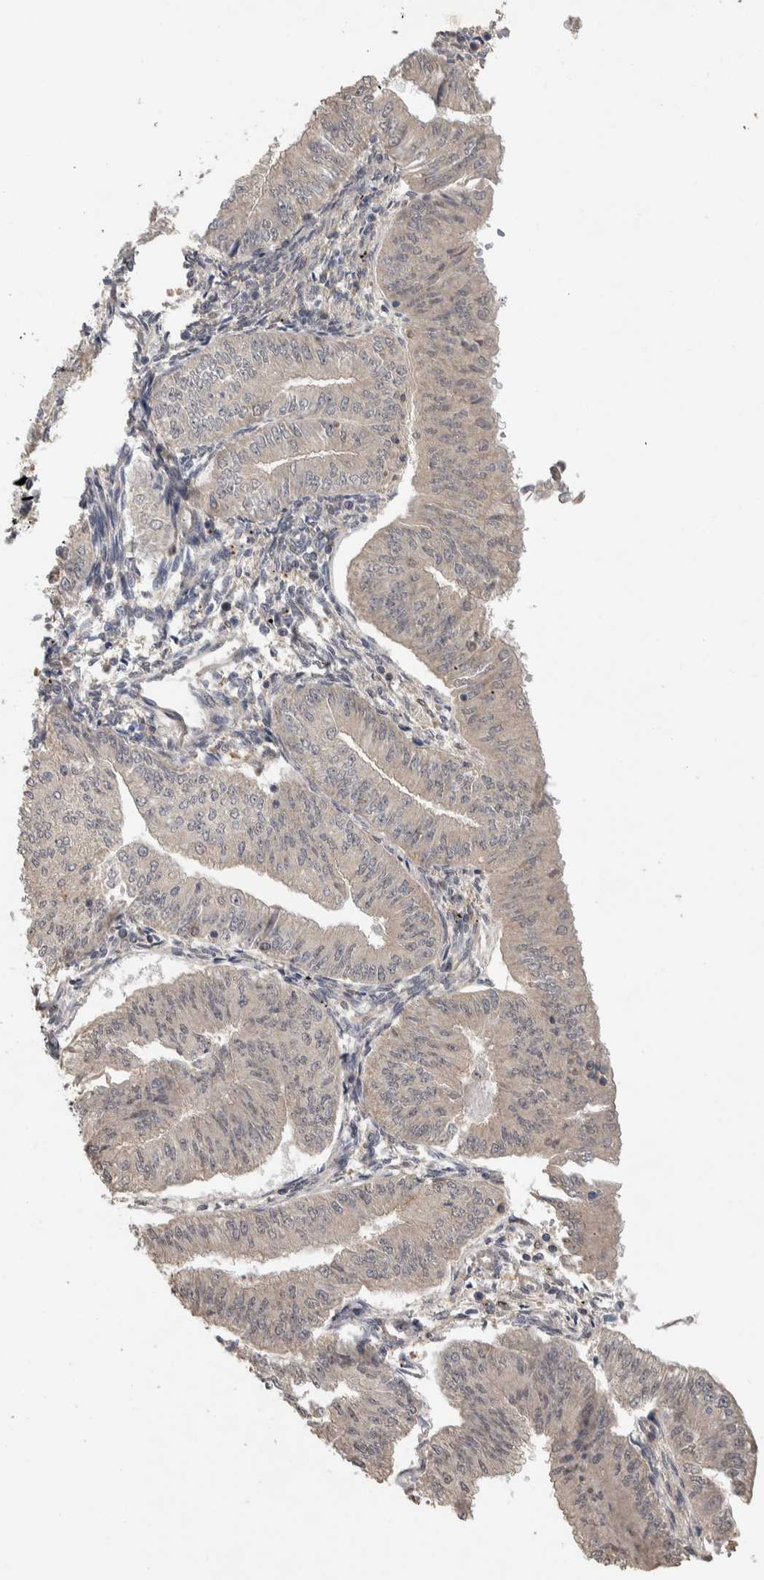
{"staining": {"intensity": "negative", "quantity": "none", "location": "none"}, "tissue": "endometrial cancer", "cell_type": "Tumor cells", "image_type": "cancer", "snomed": [{"axis": "morphology", "description": "Normal tissue, NOS"}, {"axis": "morphology", "description": "Adenocarcinoma, NOS"}, {"axis": "topography", "description": "Endometrium"}], "caption": "An immunohistochemistry (IHC) photomicrograph of adenocarcinoma (endometrial) is shown. There is no staining in tumor cells of adenocarcinoma (endometrial).", "gene": "CYSRT1", "patient": {"sex": "female", "age": 53}}